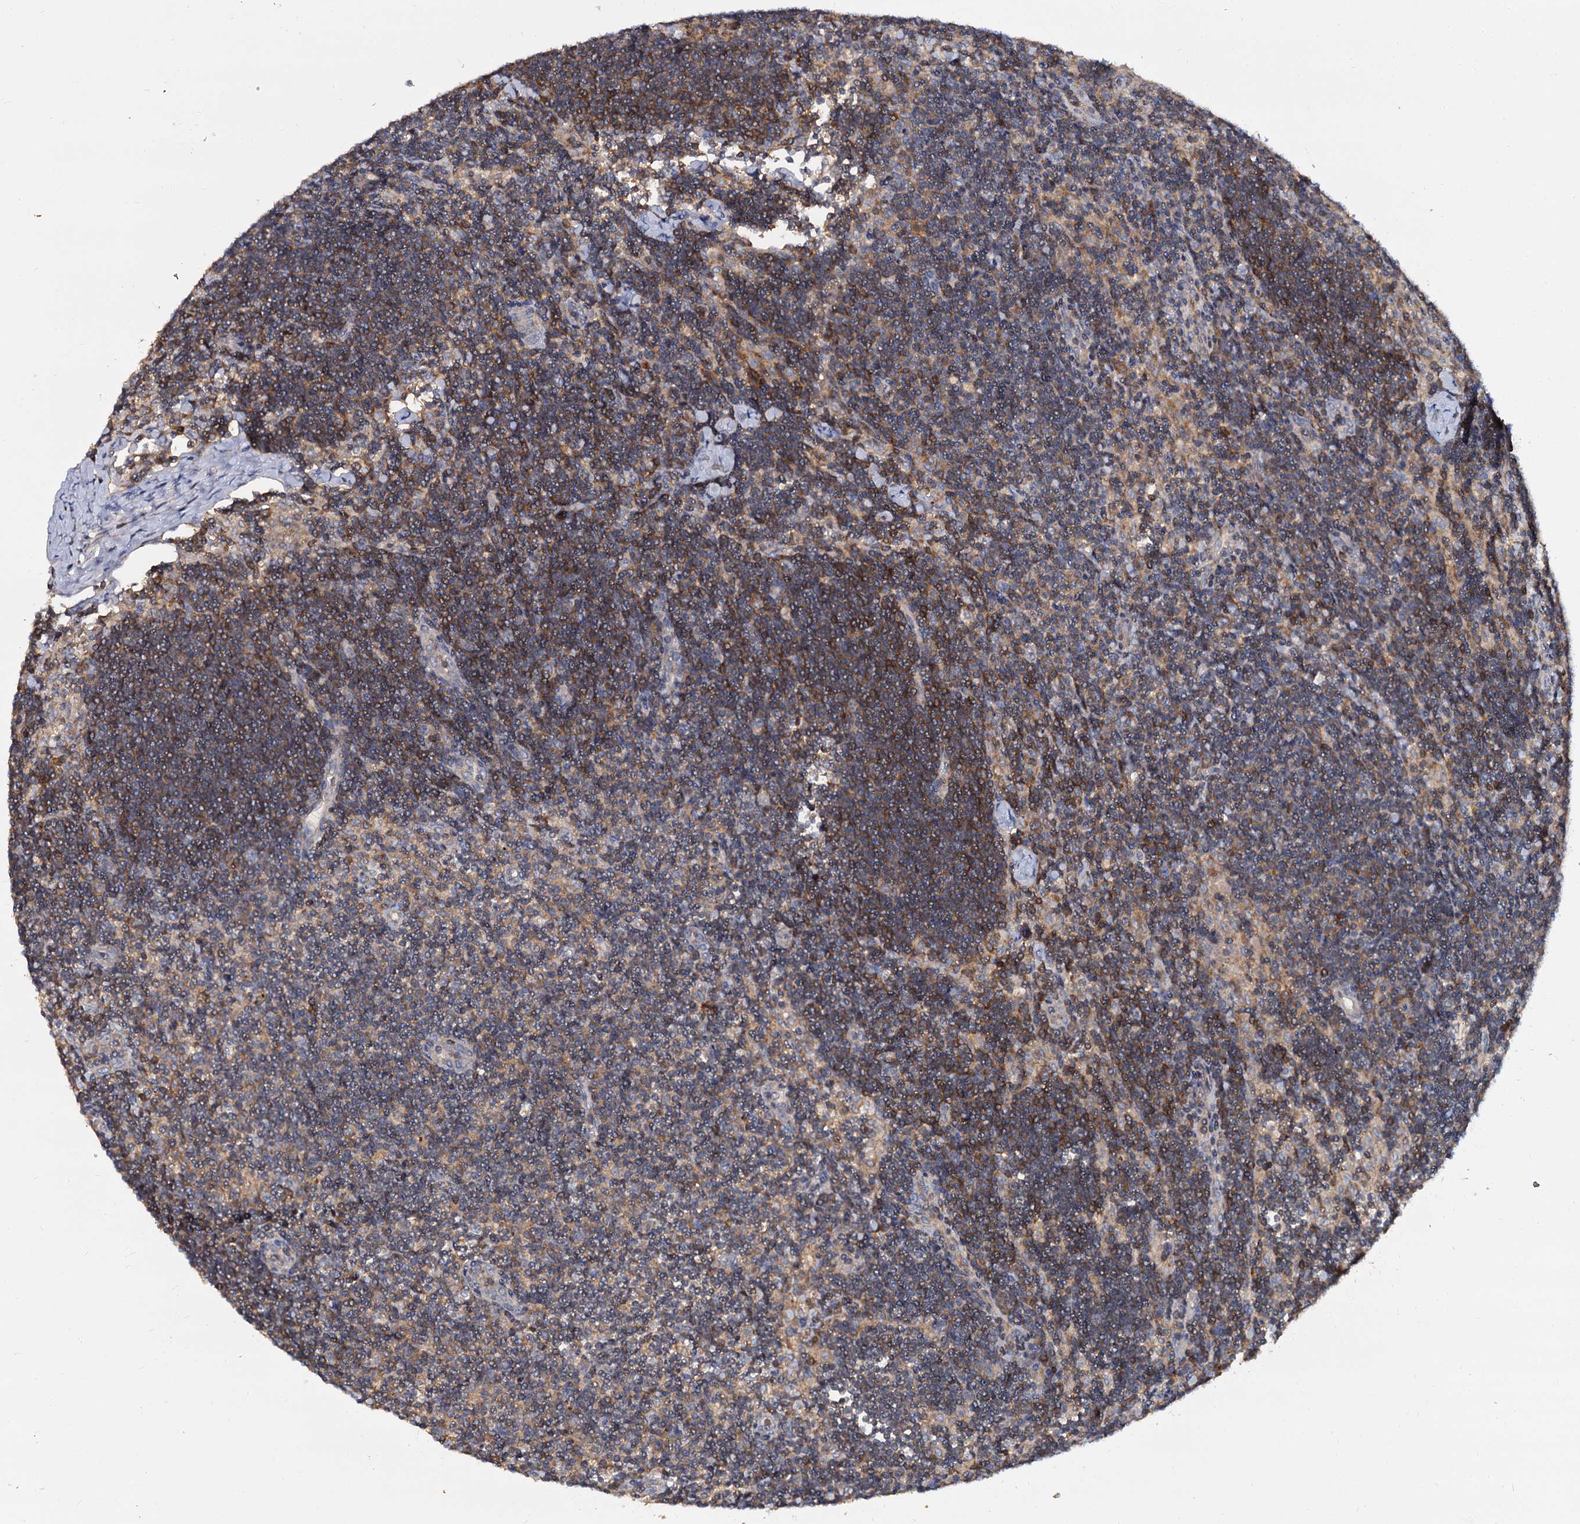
{"staining": {"intensity": "strong", "quantity": "25%-75%", "location": "cytoplasmic/membranous"}, "tissue": "lymph node", "cell_type": "Germinal center cells", "image_type": "normal", "snomed": [{"axis": "morphology", "description": "Normal tissue, NOS"}, {"axis": "topography", "description": "Lymph node"}], "caption": "Immunohistochemistry (IHC) image of unremarkable lymph node stained for a protein (brown), which reveals high levels of strong cytoplasmic/membranous expression in about 25%-75% of germinal center cells.", "gene": "ANKRD13A", "patient": {"sex": "male", "age": 24}}